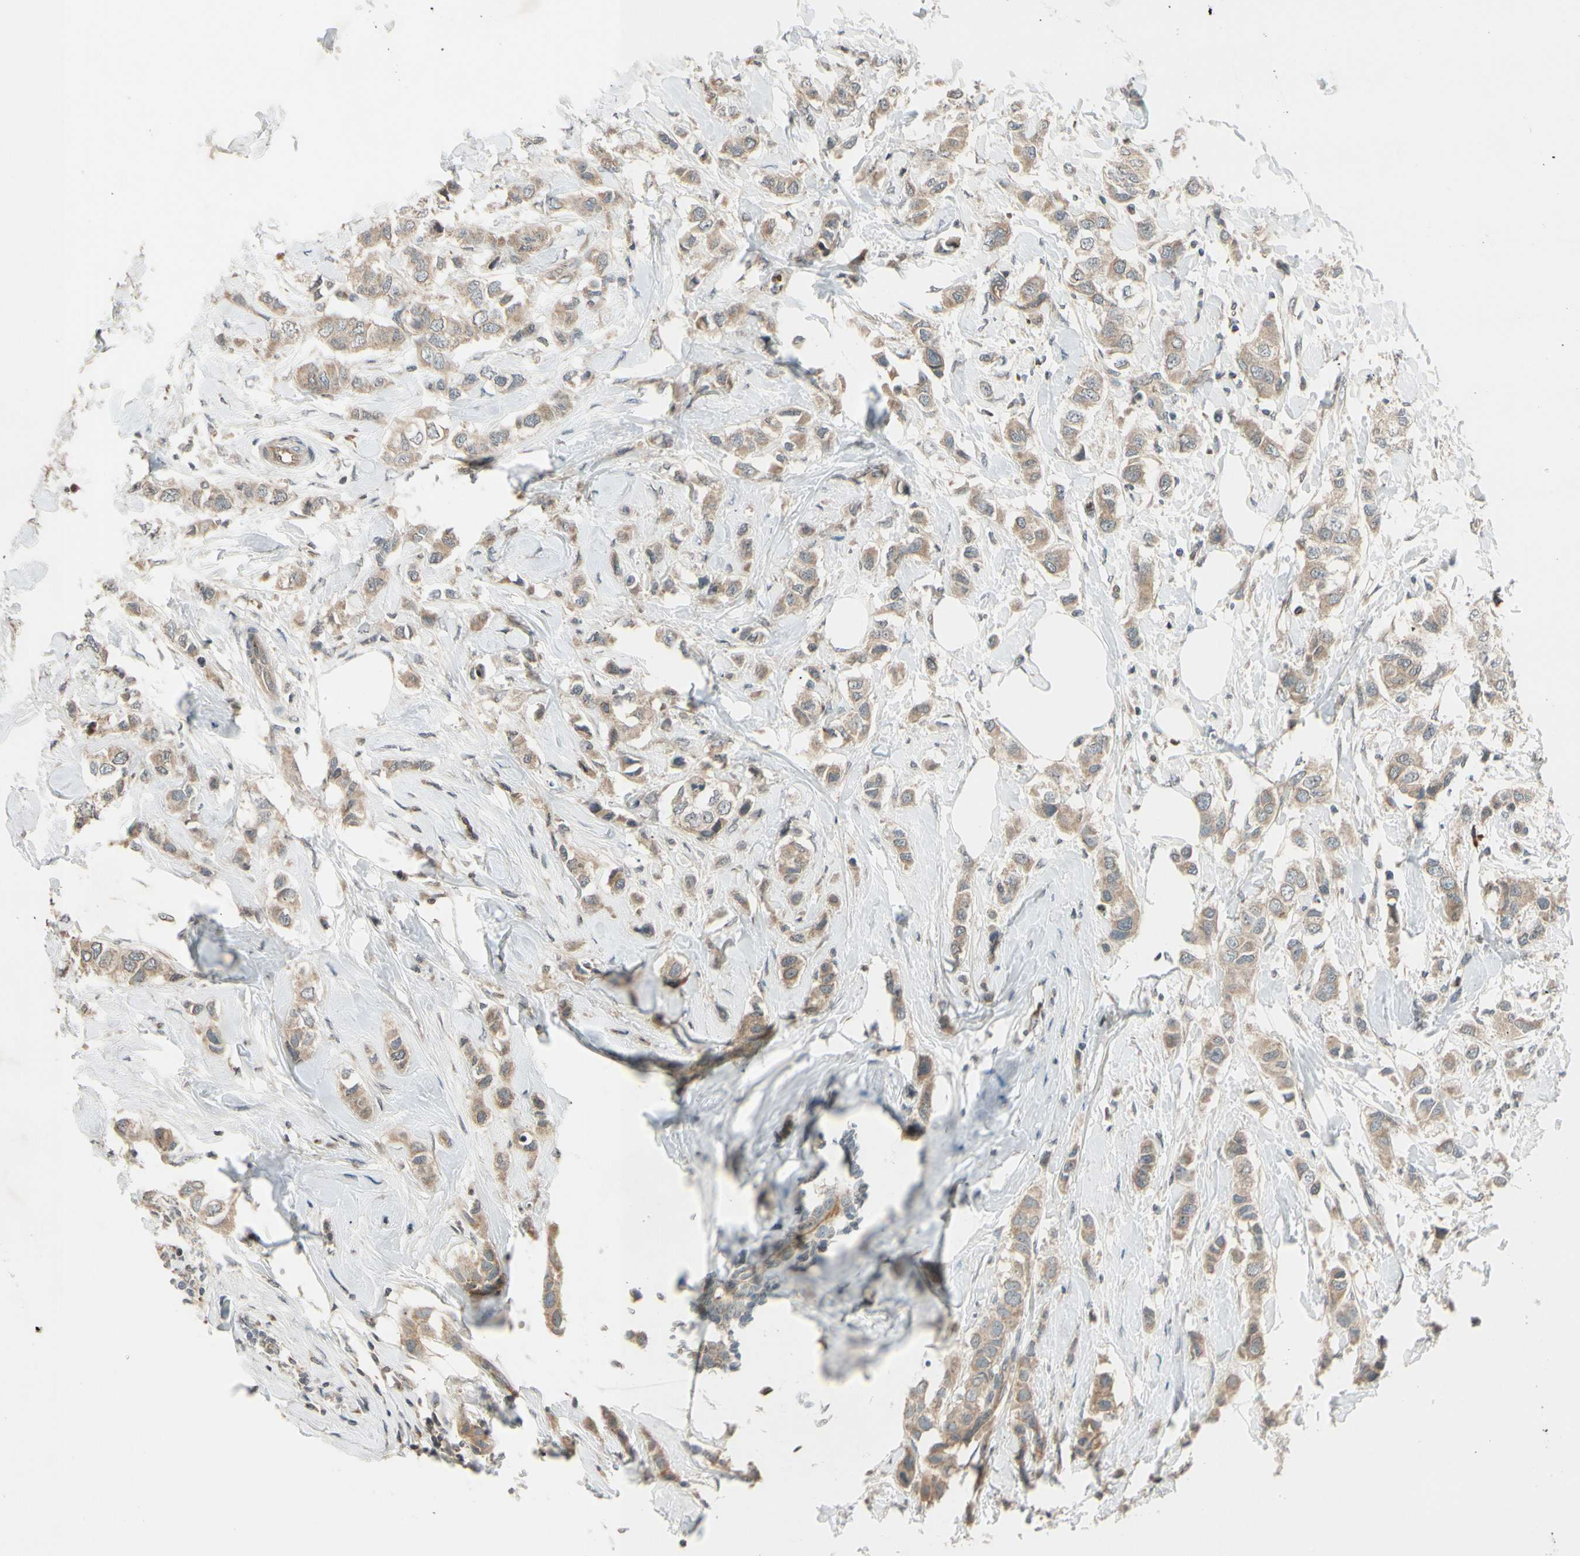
{"staining": {"intensity": "weak", "quantity": ">75%", "location": "cytoplasmic/membranous"}, "tissue": "breast cancer", "cell_type": "Tumor cells", "image_type": "cancer", "snomed": [{"axis": "morphology", "description": "Duct carcinoma"}, {"axis": "topography", "description": "Breast"}], "caption": "Protein staining shows weak cytoplasmic/membranous expression in approximately >75% of tumor cells in breast cancer.", "gene": "FGF10", "patient": {"sex": "female", "age": 50}}